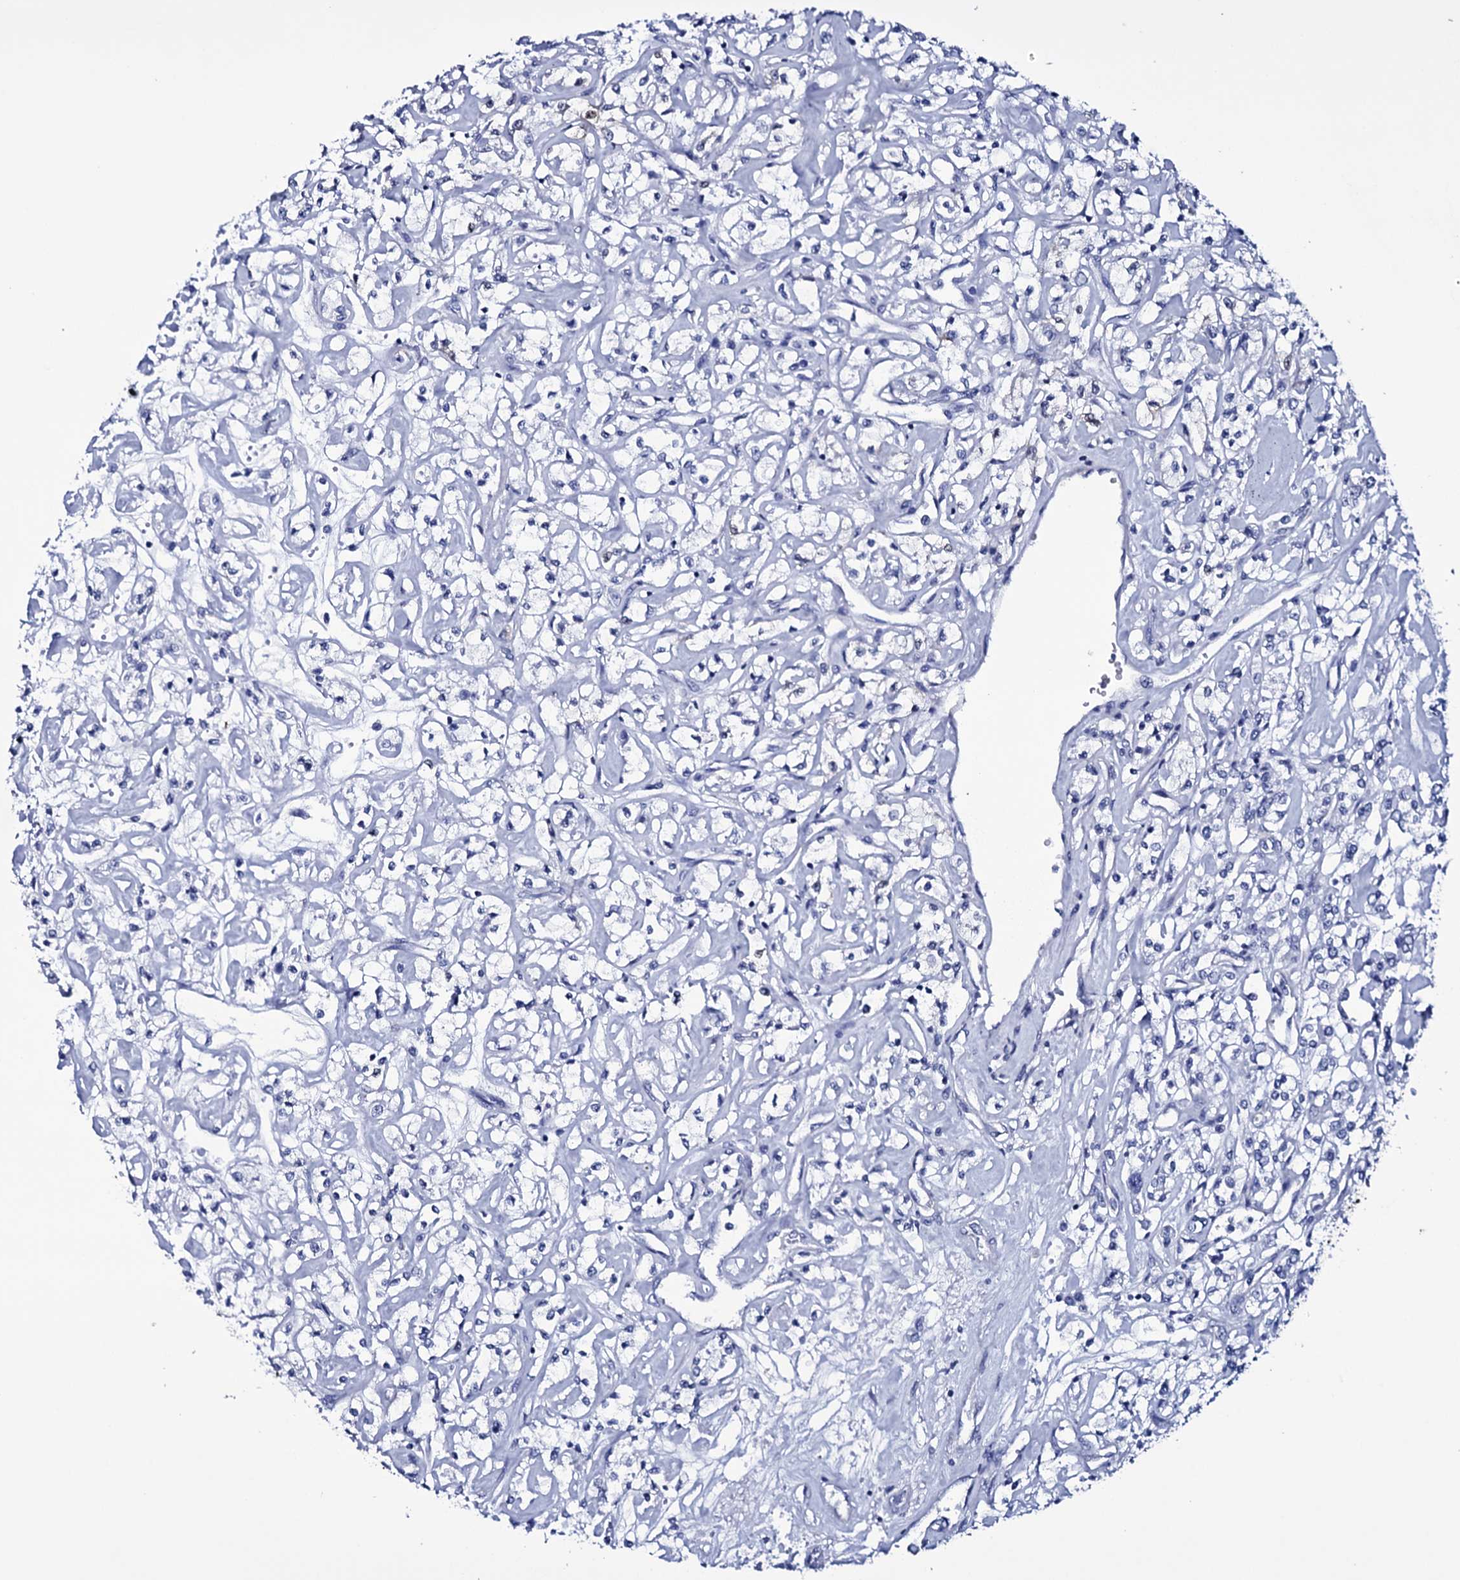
{"staining": {"intensity": "negative", "quantity": "none", "location": "none"}, "tissue": "renal cancer", "cell_type": "Tumor cells", "image_type": "cancer", "snomed": [{"axis": "morphology", "description": "Adenocarcinoma, NOS"}, {"axis": "topography", "description": "Kidney"}], "caption": "This photomicrograph is of renal adenocarcinoma stained with immunohistochemistry (IHC) to label a protein in brown with the nuclei are counter-stained blue. There is no staining in tumor cells. Brightfield microscopy of immunohistochemistry stained with DAB (3,3'-diaminobenzidine) (brown) and hematoxylin (blue), captured at high magnification.", "gene": "ITPRID2", "patient": {"sex": "female", "age": 59}}